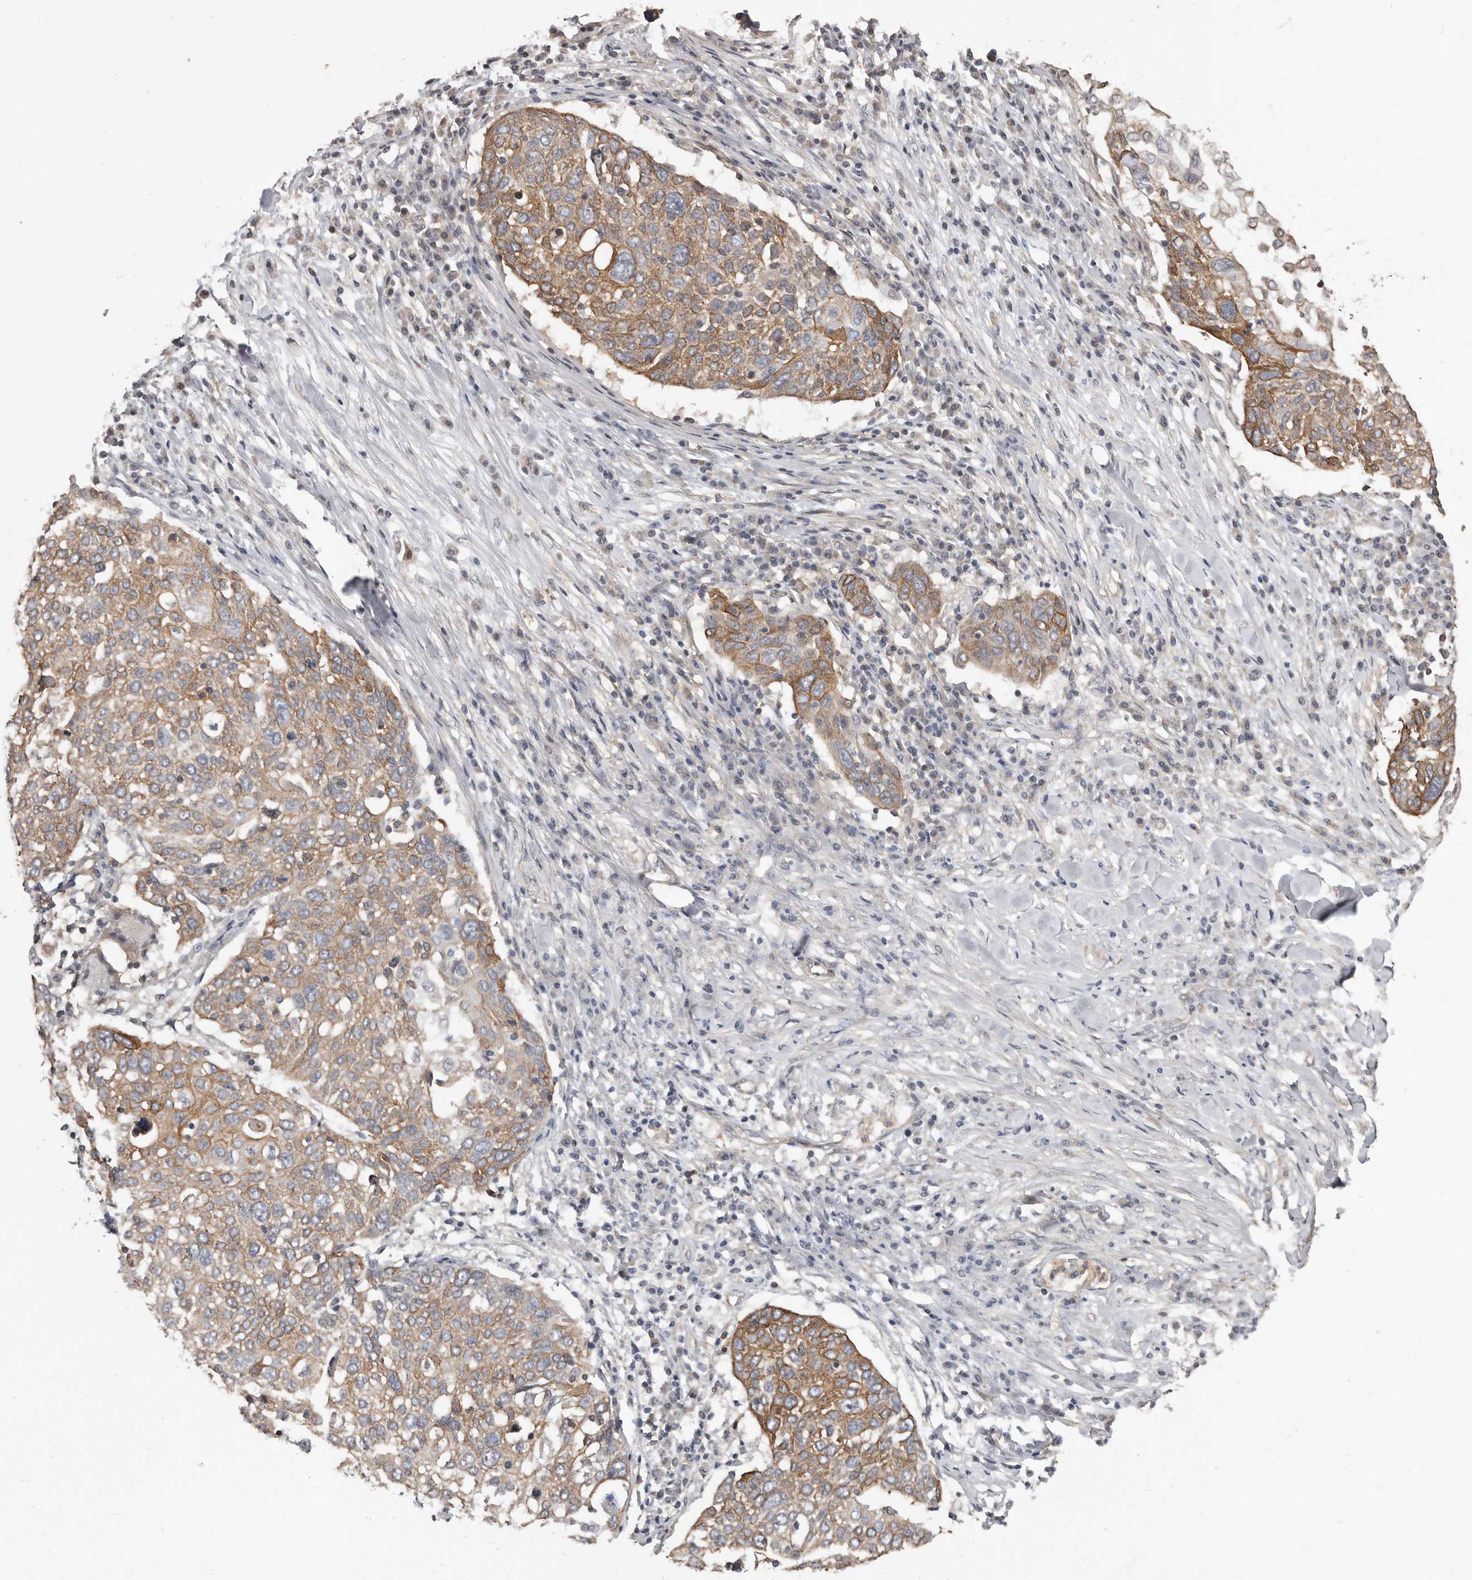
{"staining": {"intensity": "weak", "quantity": ">75%", "location": "cytoplasmic/membranous"}, "tissue": "lung cancer", "cell_type": "Tumor cells", "image_type": "cancer", "snomed": [{"axis": "morphology", "description": "Squamous cell carcinoma, NOS"}, {"axis": "topography", "description": "Lung"}], "caption": "Protein expression analysis of lung cancer shows weak cytoplasmic/membranous positivity in approximately >75% of tumor cells.", "gene": "MRPL18", "patient": {"sex": "male", "age": 65}}